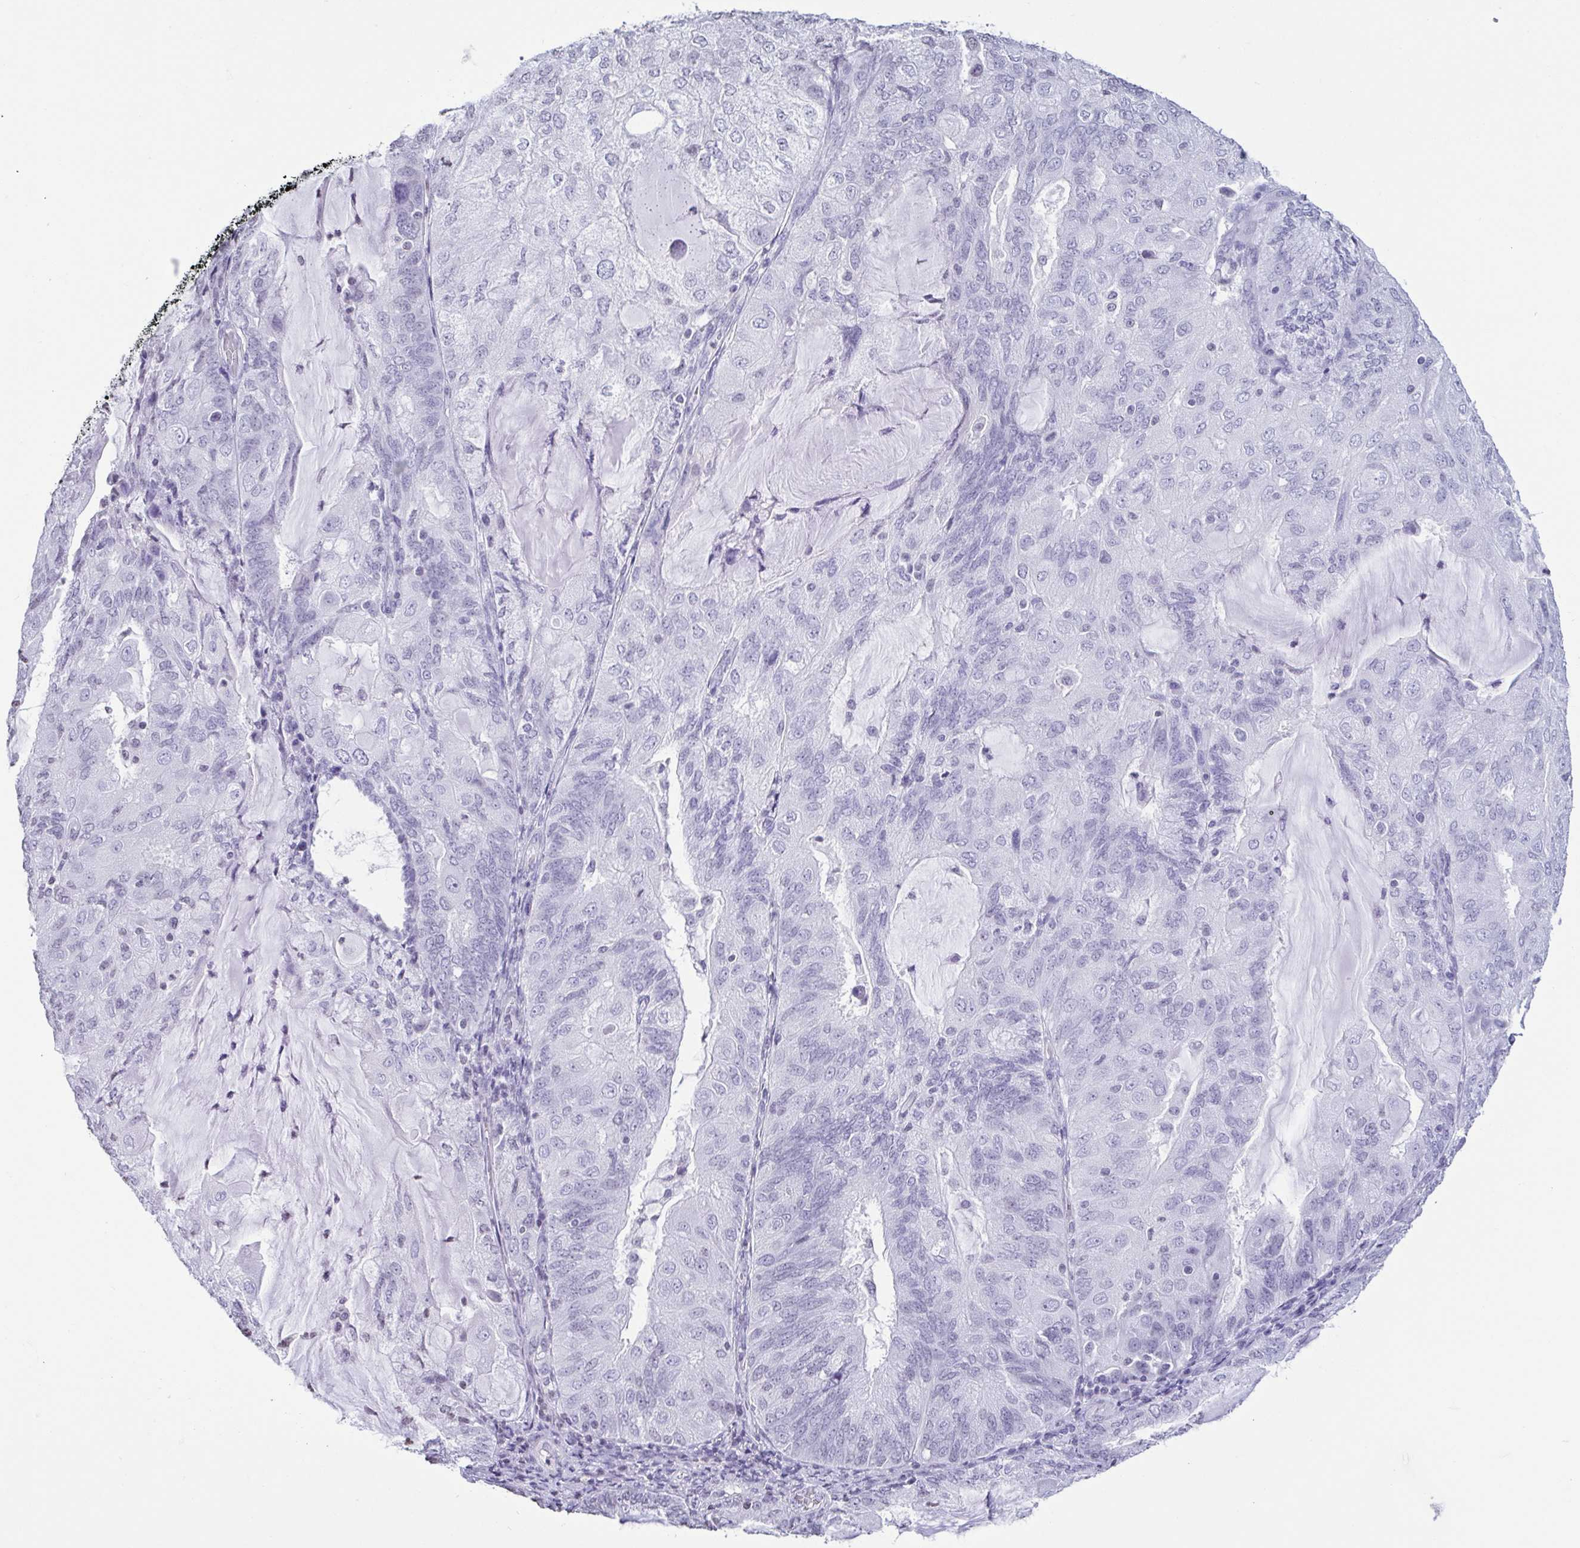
{"staining": {"intensity": "negative", "quantity": "none", "location": "none"}, "tissue": "endometrial cancer", "cell_type": "Tumor cells", "image_type": "cancer", "snomed": [{"axis": "morphology", "description": "Adenocarcinoma, NOS"}, {"axis": "topography", "description": "Endometrium"}], "caption": "Immunohistochemistry (IHC) photomicrograph of neoplastic tissue: human endometrial cancer stained with DAB (3,3'-diaminobenzidine) demonstrates no significant protein positivity in tumor cells. (DAB (3,3'-diaminobenzidine) IHC visualized using brightfield microscopy, high magnification).", "gene": "VCY1B", "patient": {"sex": "female", "age": 81}}